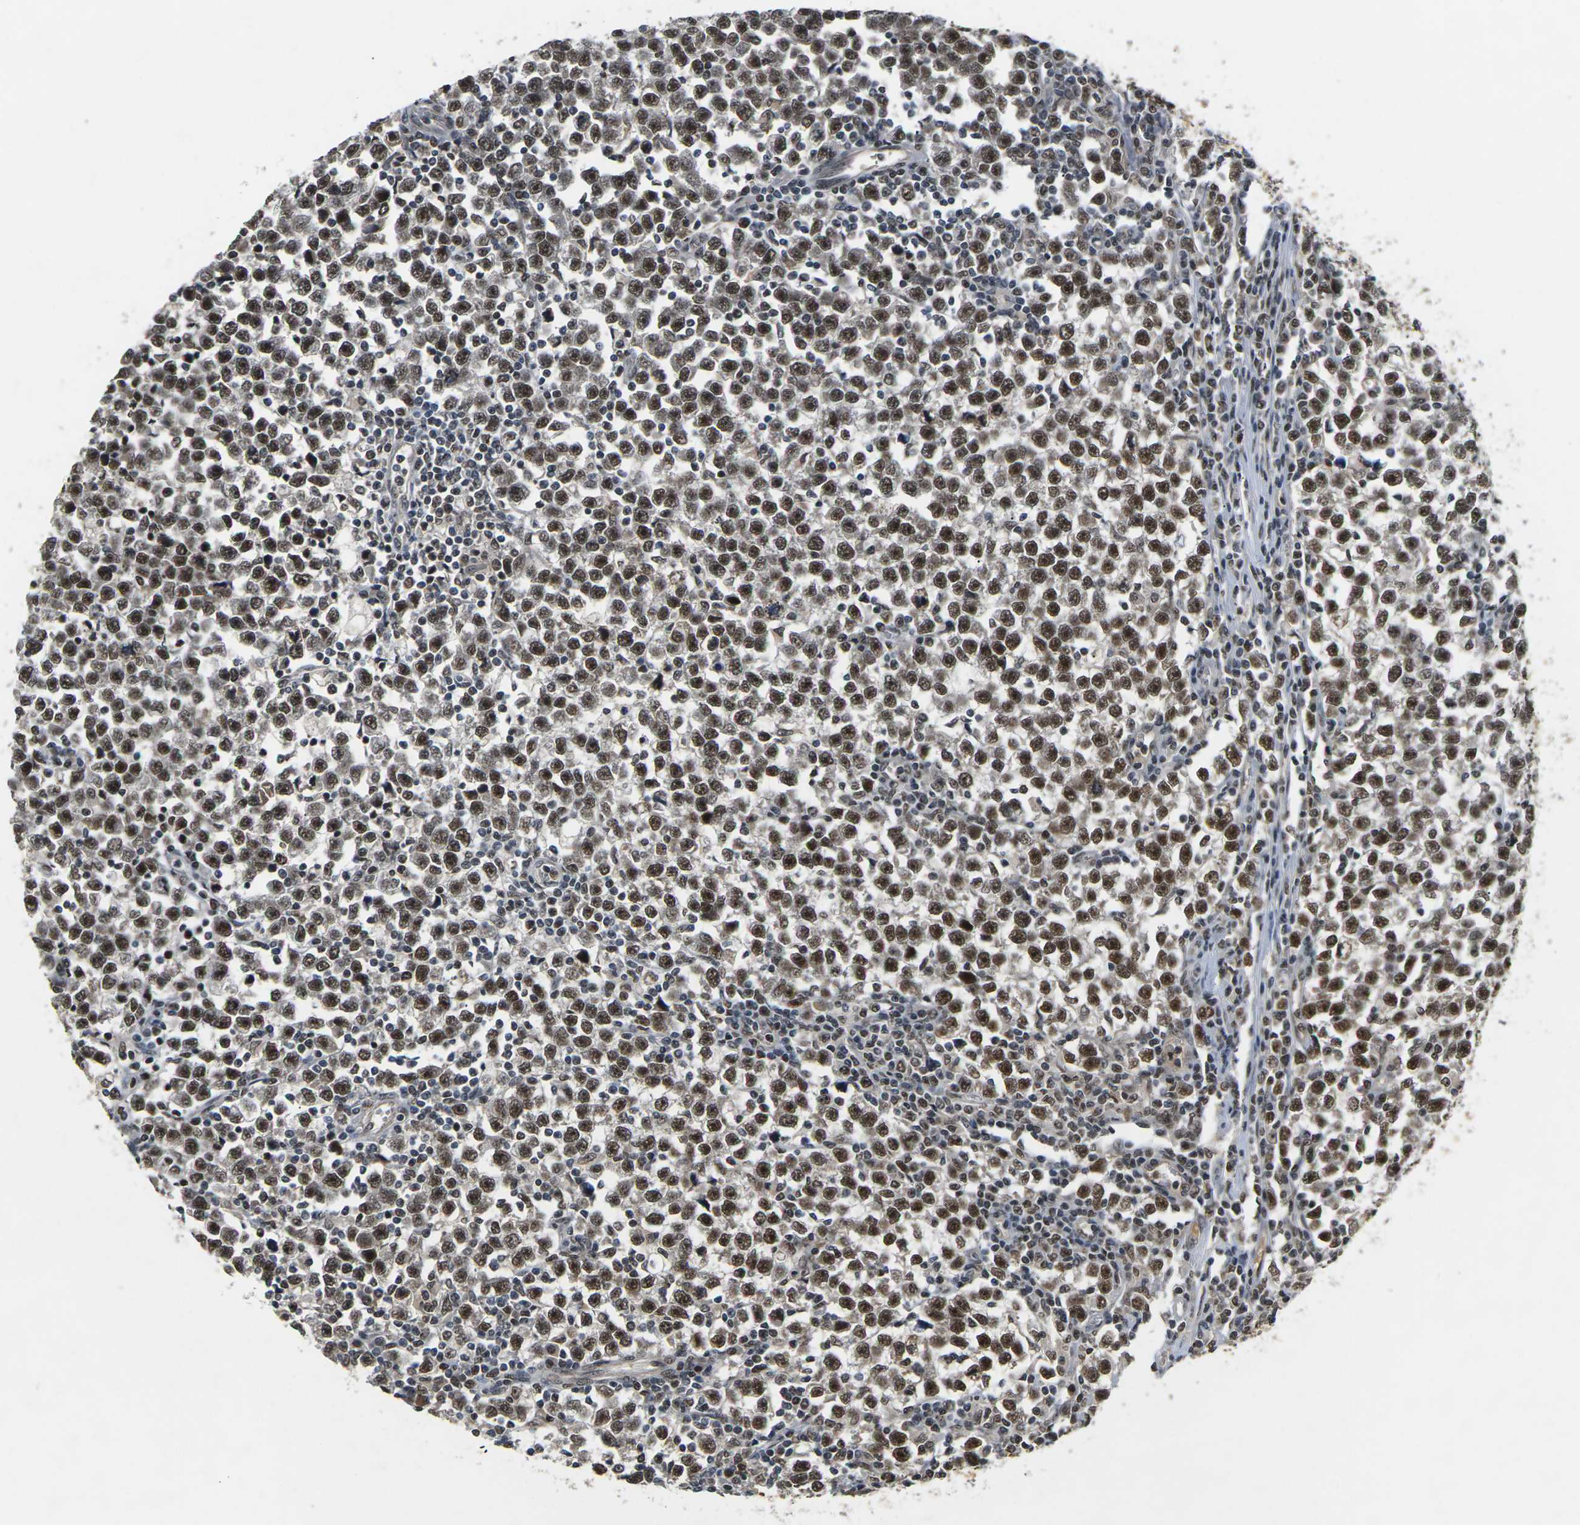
{"staining": {"intensity": "strong", "quantity": ">75%", "location": "nuclear"}, "tissue": "testis cancer", "cell_type": "Tumor cells", "image_type": "cancer", "snomed": [{"axis": "morphology", "description": "Seminoma, NOS"}, {"axis": "topography", "description": "Testis"}], "caption": "Protein expression analysis of human testis cancer reveals strong nuclear staining in about >75% of tumor cells. (DAB = brown stain, brightfield microscopy at high magnification).", "gene": "NELFA", "patient": {"sex": "male", "age": 43}}